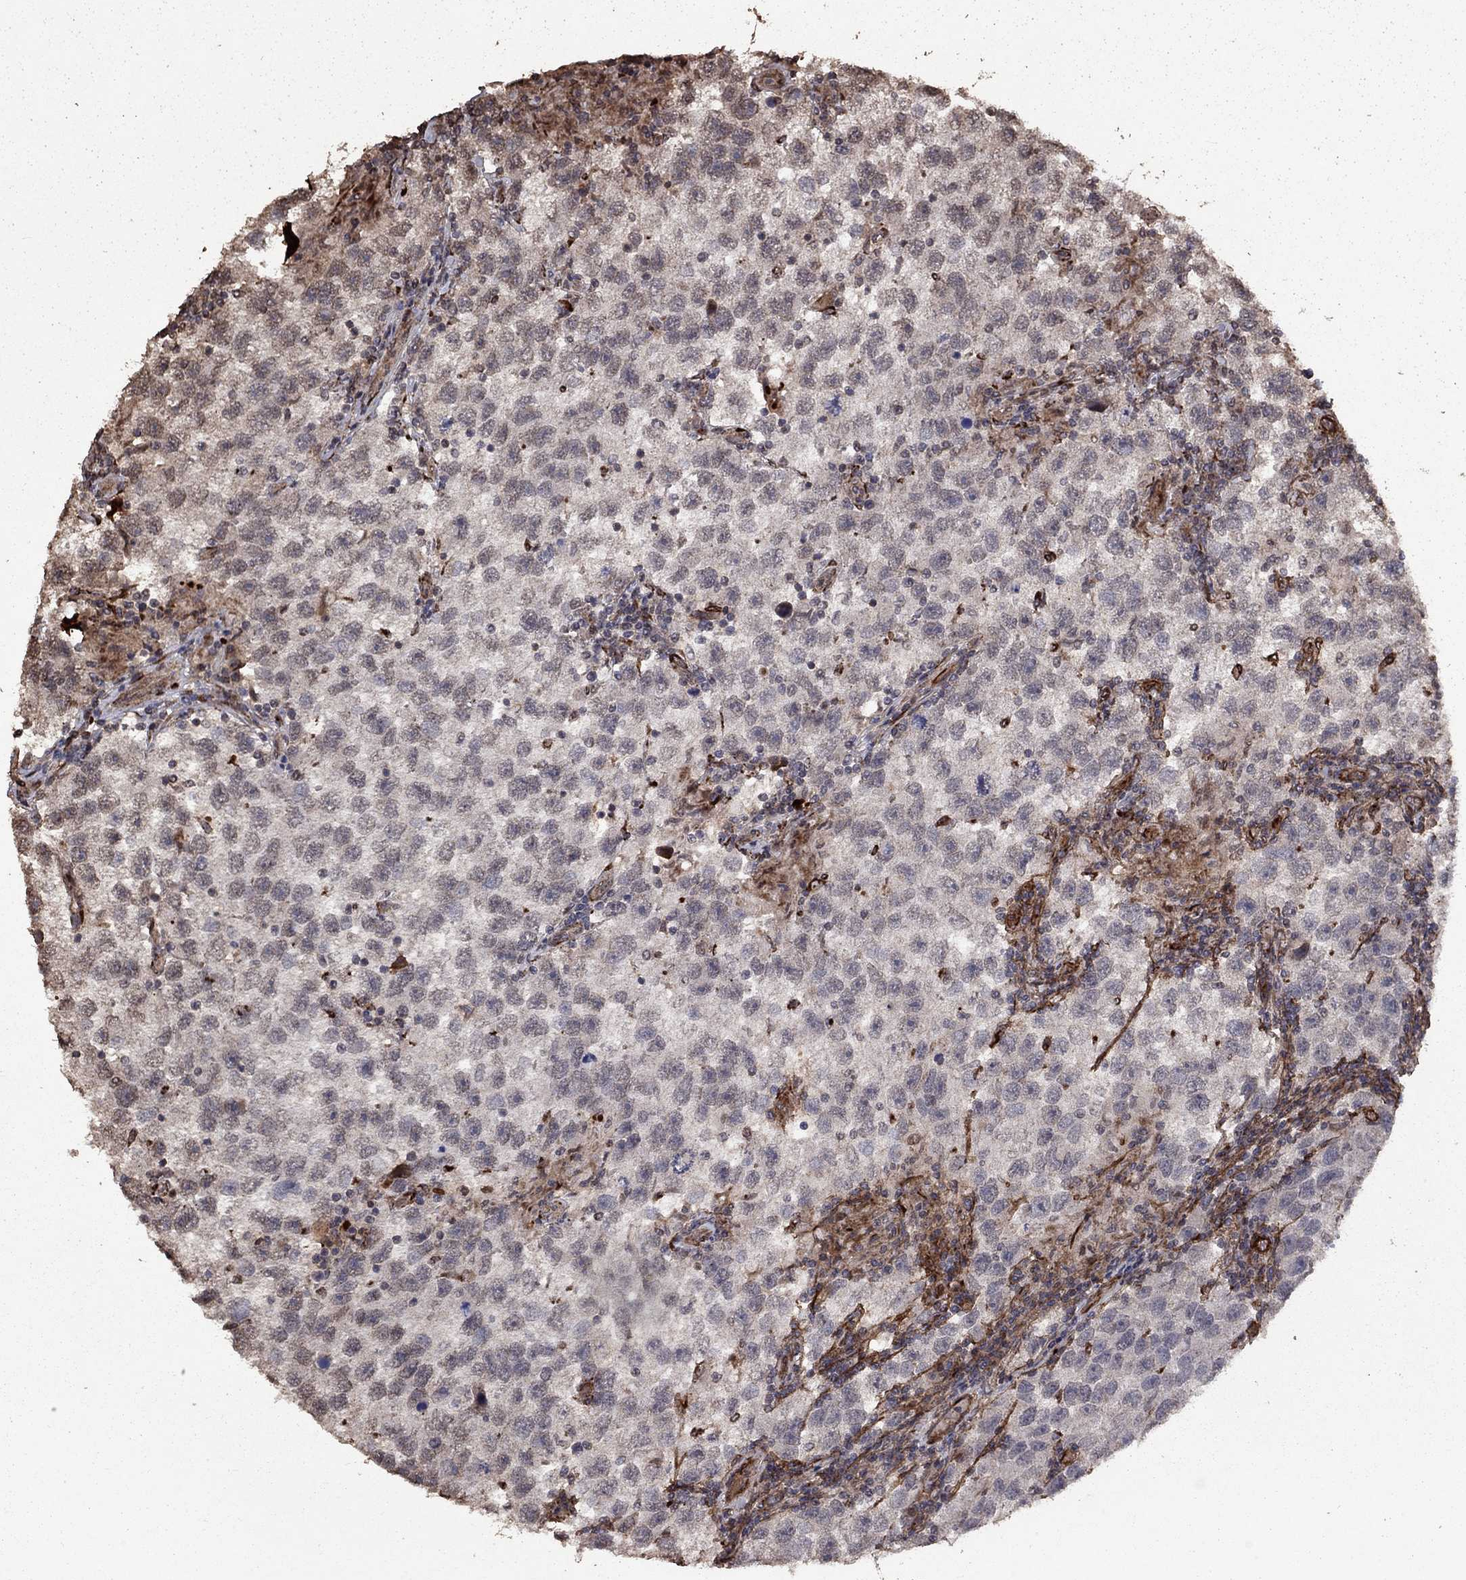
{"staining": {"intensity": "negative", "quantity": "none", "location": "none"}, "tissue": "testis cancer", "cell_type": "Tumor cells", "image_type": "cancer", "snomed": [{"axis": "morphology", "description": "Seminoma, NOS"}, {"axis": "topography", "description": "Testis"}], "caption": "There is no significant staining in tumor cells of seminoma (testis).", "gene": "COL18A1", "patient": {"sex": "male", "age": 26}}